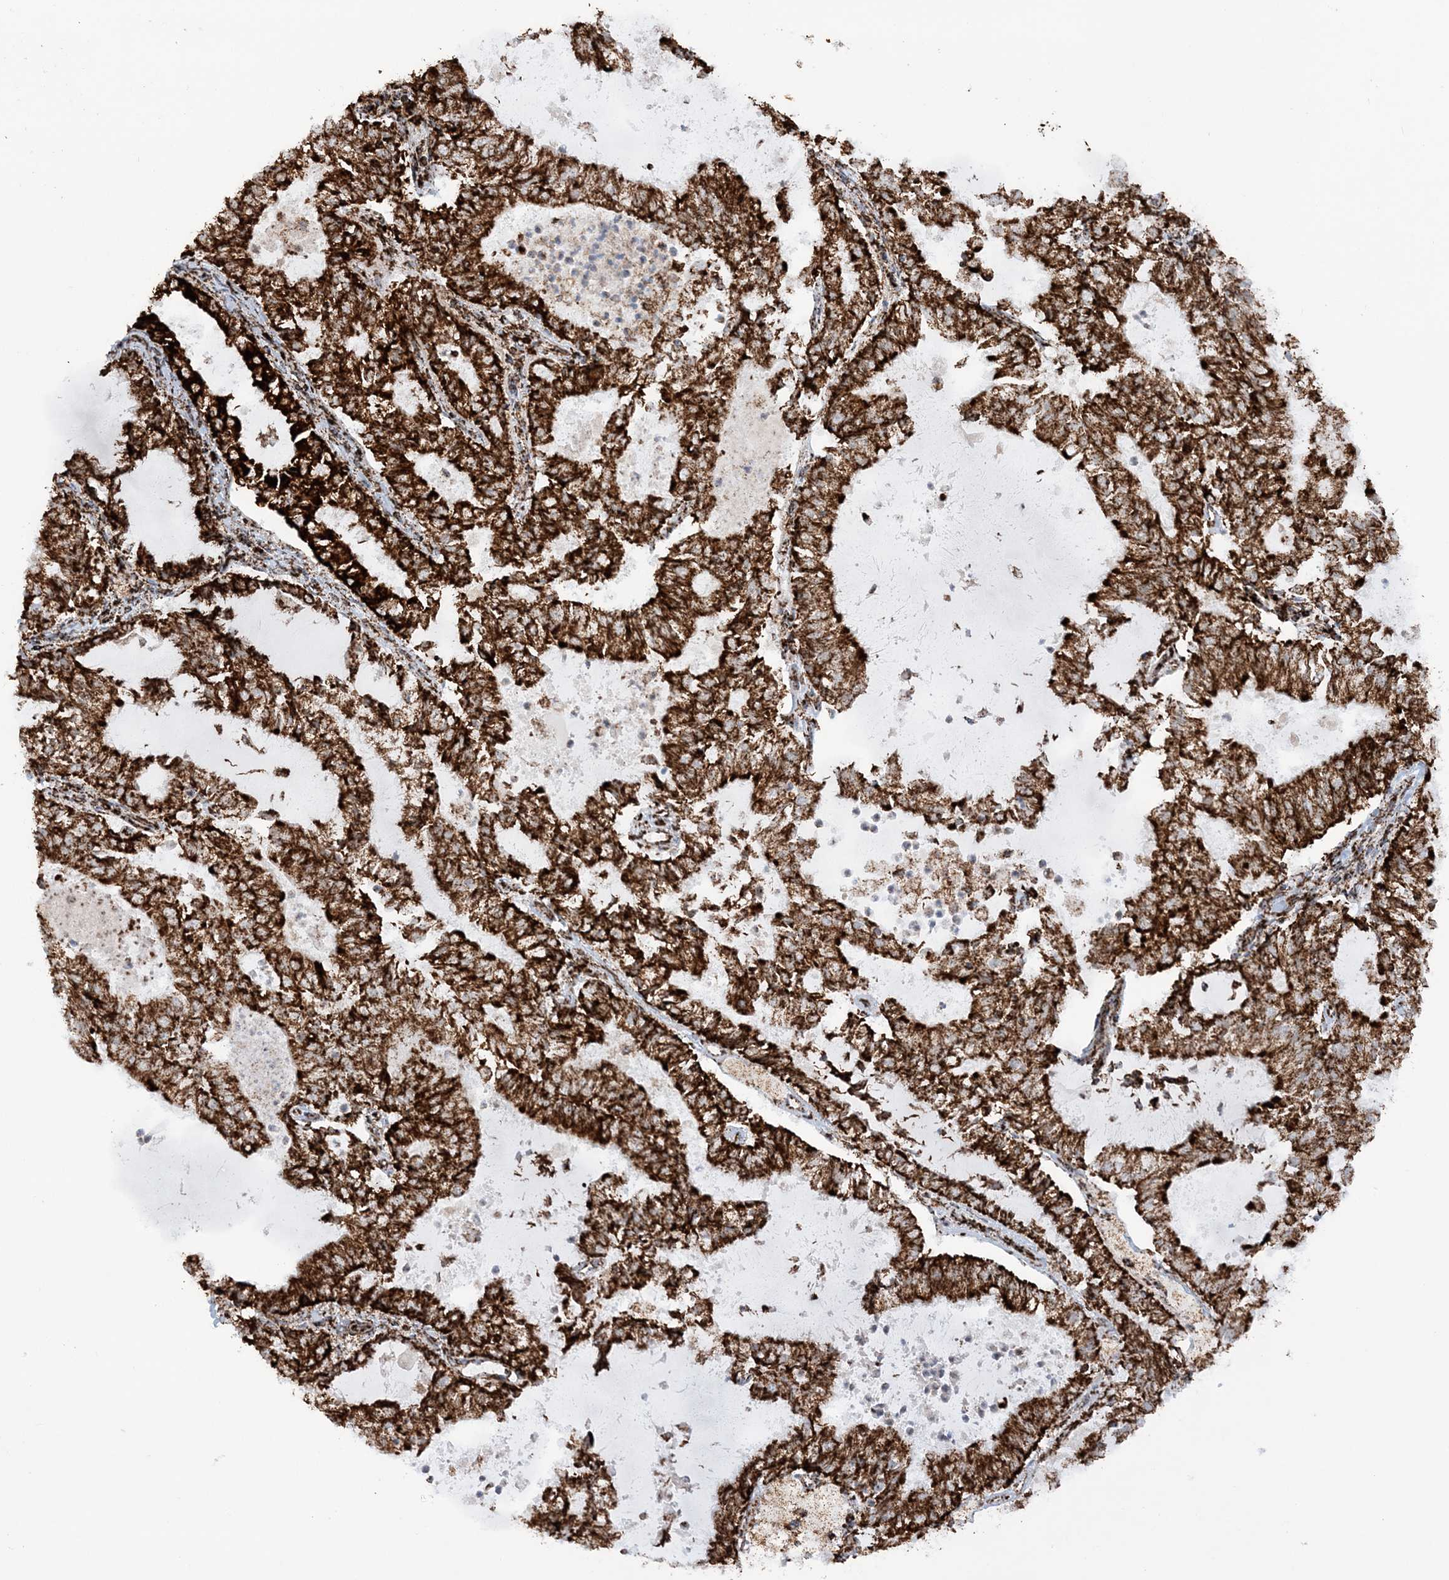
{"staining": {"intensity": "strong", "quantity": ">75%", "location": "cytoplasmic/membranous"}, "tissue": "endometrial cancer", "cell_type": "Tumor cells", "image_type": "cancer", "snomed": [{"axis": "morphology", "description": "Adenocarcinoma, NOS"}, {"axis": "topography", "description": "Endometrium"}], "caption": "Adenocarcinoma (endometrial) stained with a brown dye exhibits strong cytoplasmic/membranous positive expression in approximately >75% of tumor cells.", "gene": "CRY2", "patient": {"sex": "female", "age": 57}}